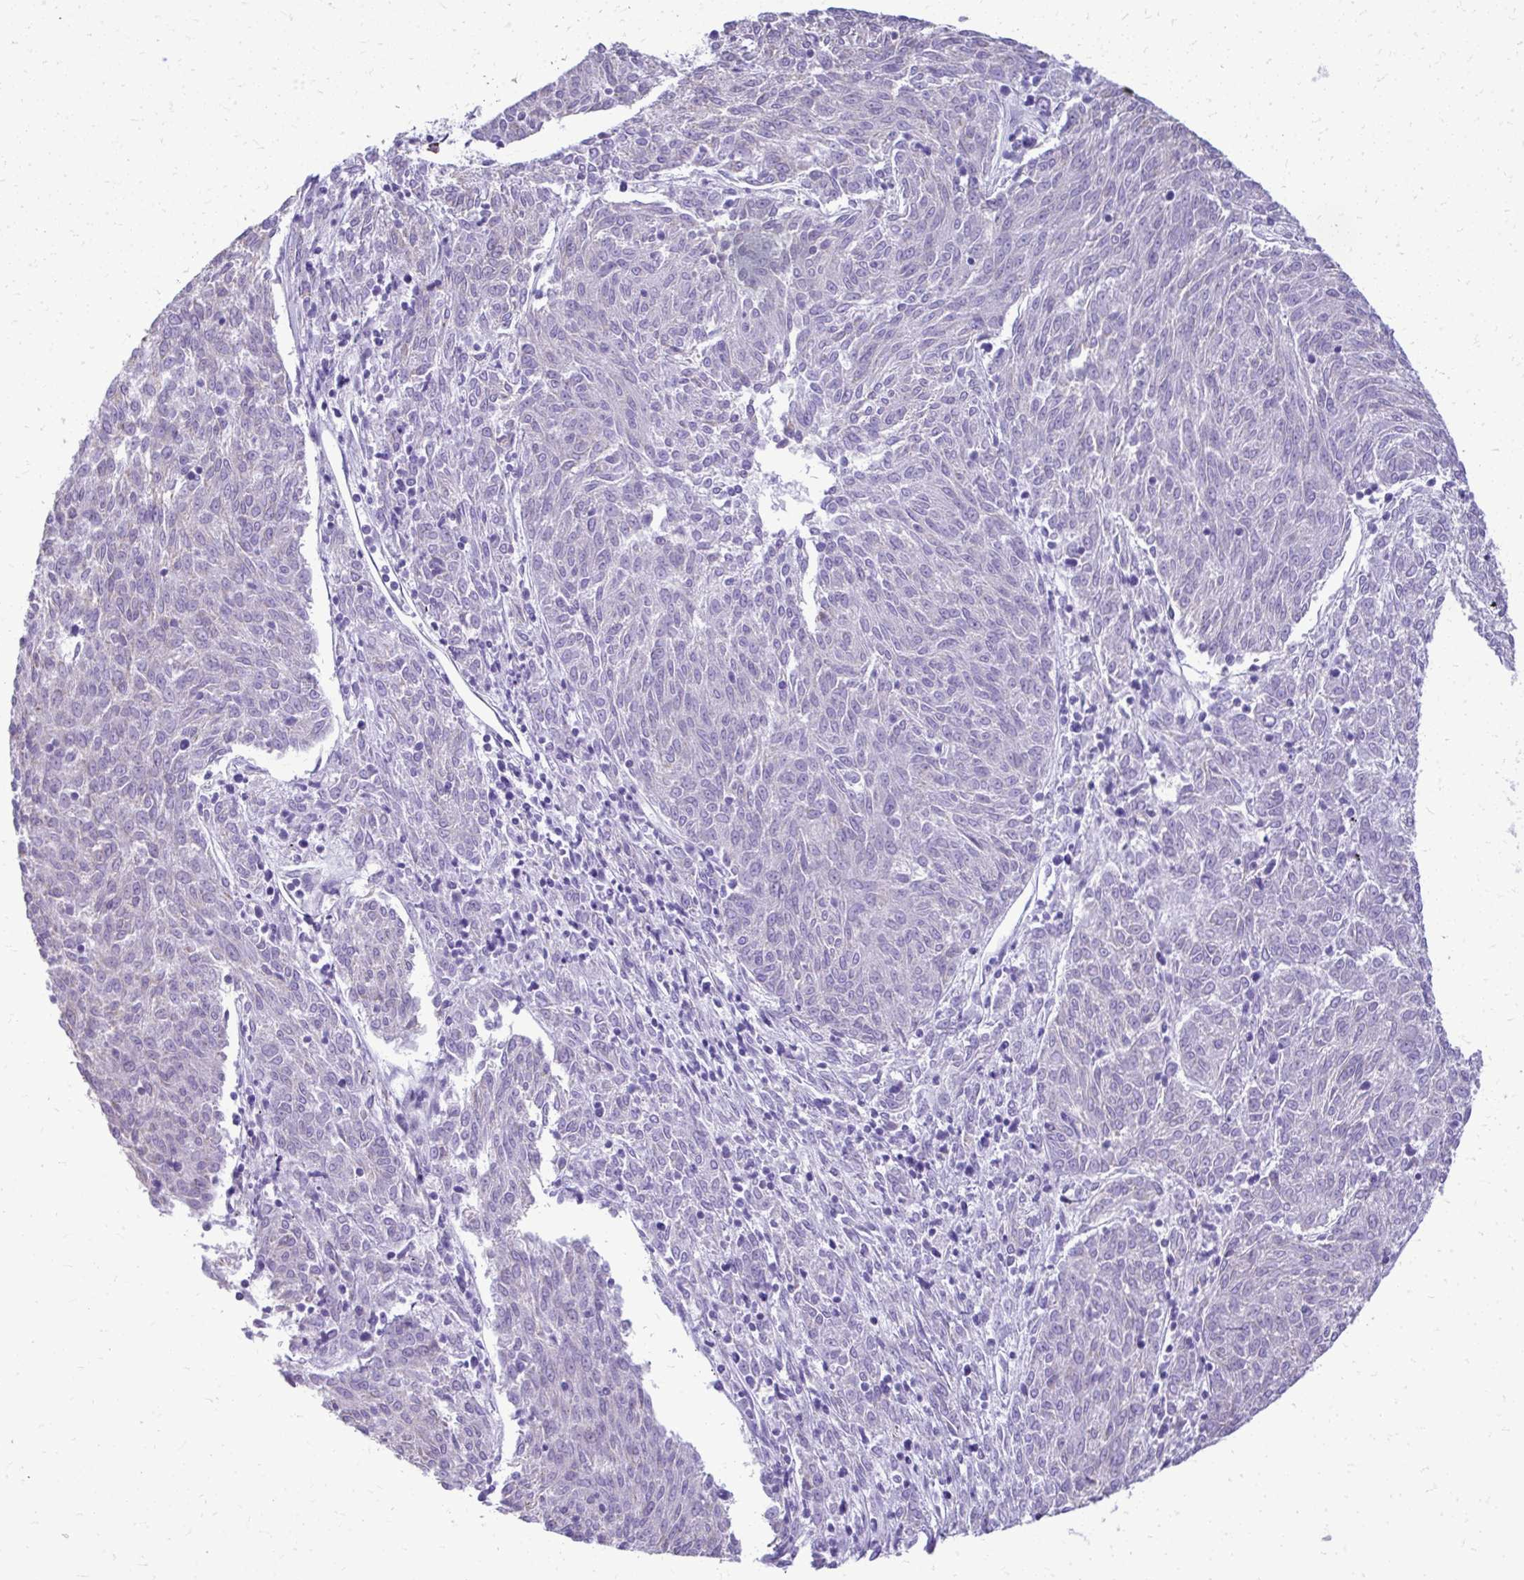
{"staining": {"intensity": "negative", "quantity": "none", "location": "none"}, "tissue": "melanoma", "cell_type": "Tumor cells", "image_type": "cancer", "snomed": [{"axis": "morphology", "description": "Malignant melanoma, NOS"}, {"axis": "topography", "description": "Skin"}], "caption": "Histopathology image shows no significant protein staining in tumor cells of melanoma. Nuclei are stained in blue.", "gene": "RALYL", "patient": {"sex": "female", "age": 72}}